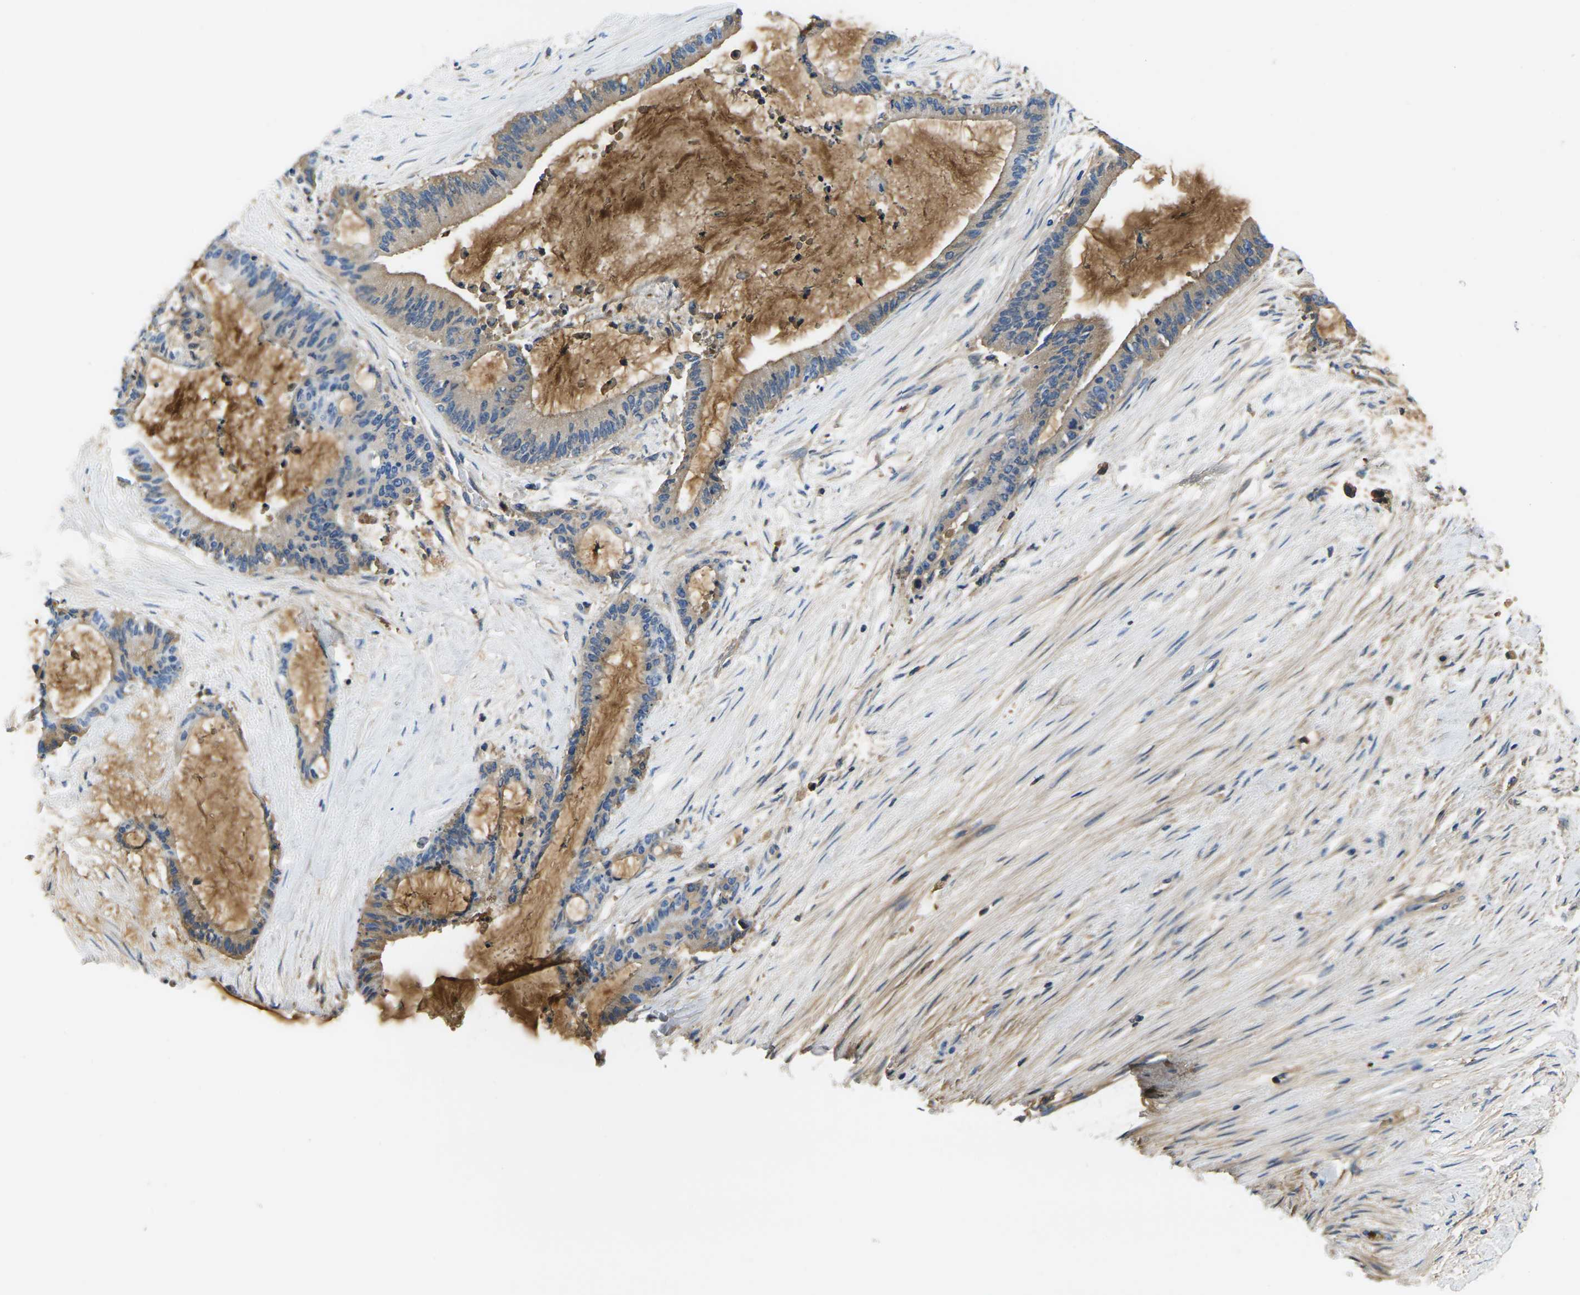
{"staining": {"intensity": "moderate", "quantity": "25%-75%", "location": "cytoplasmic/membranous"}, "tissue": "liver cancer", "cell_type": "Tumor cells", "image_type": "cancer", "snomed": [{"axis": "morphology", "description": "Cholangiocarcinoma"}, {"axis": "topography", "description": "Liver"}], "caption": "The micrograph reveals a brown stain indicating the presence of a protein in the cytoplasmic/membranous of tumor cells in liver cholangiocarcinoma. The staining is performed using DAB brown chromogen to label protein expression. The nuclei are counter-stained blue using hematoxylin.", "gene": "GREM2", "patient": {"sex": "female", "age": 73}}